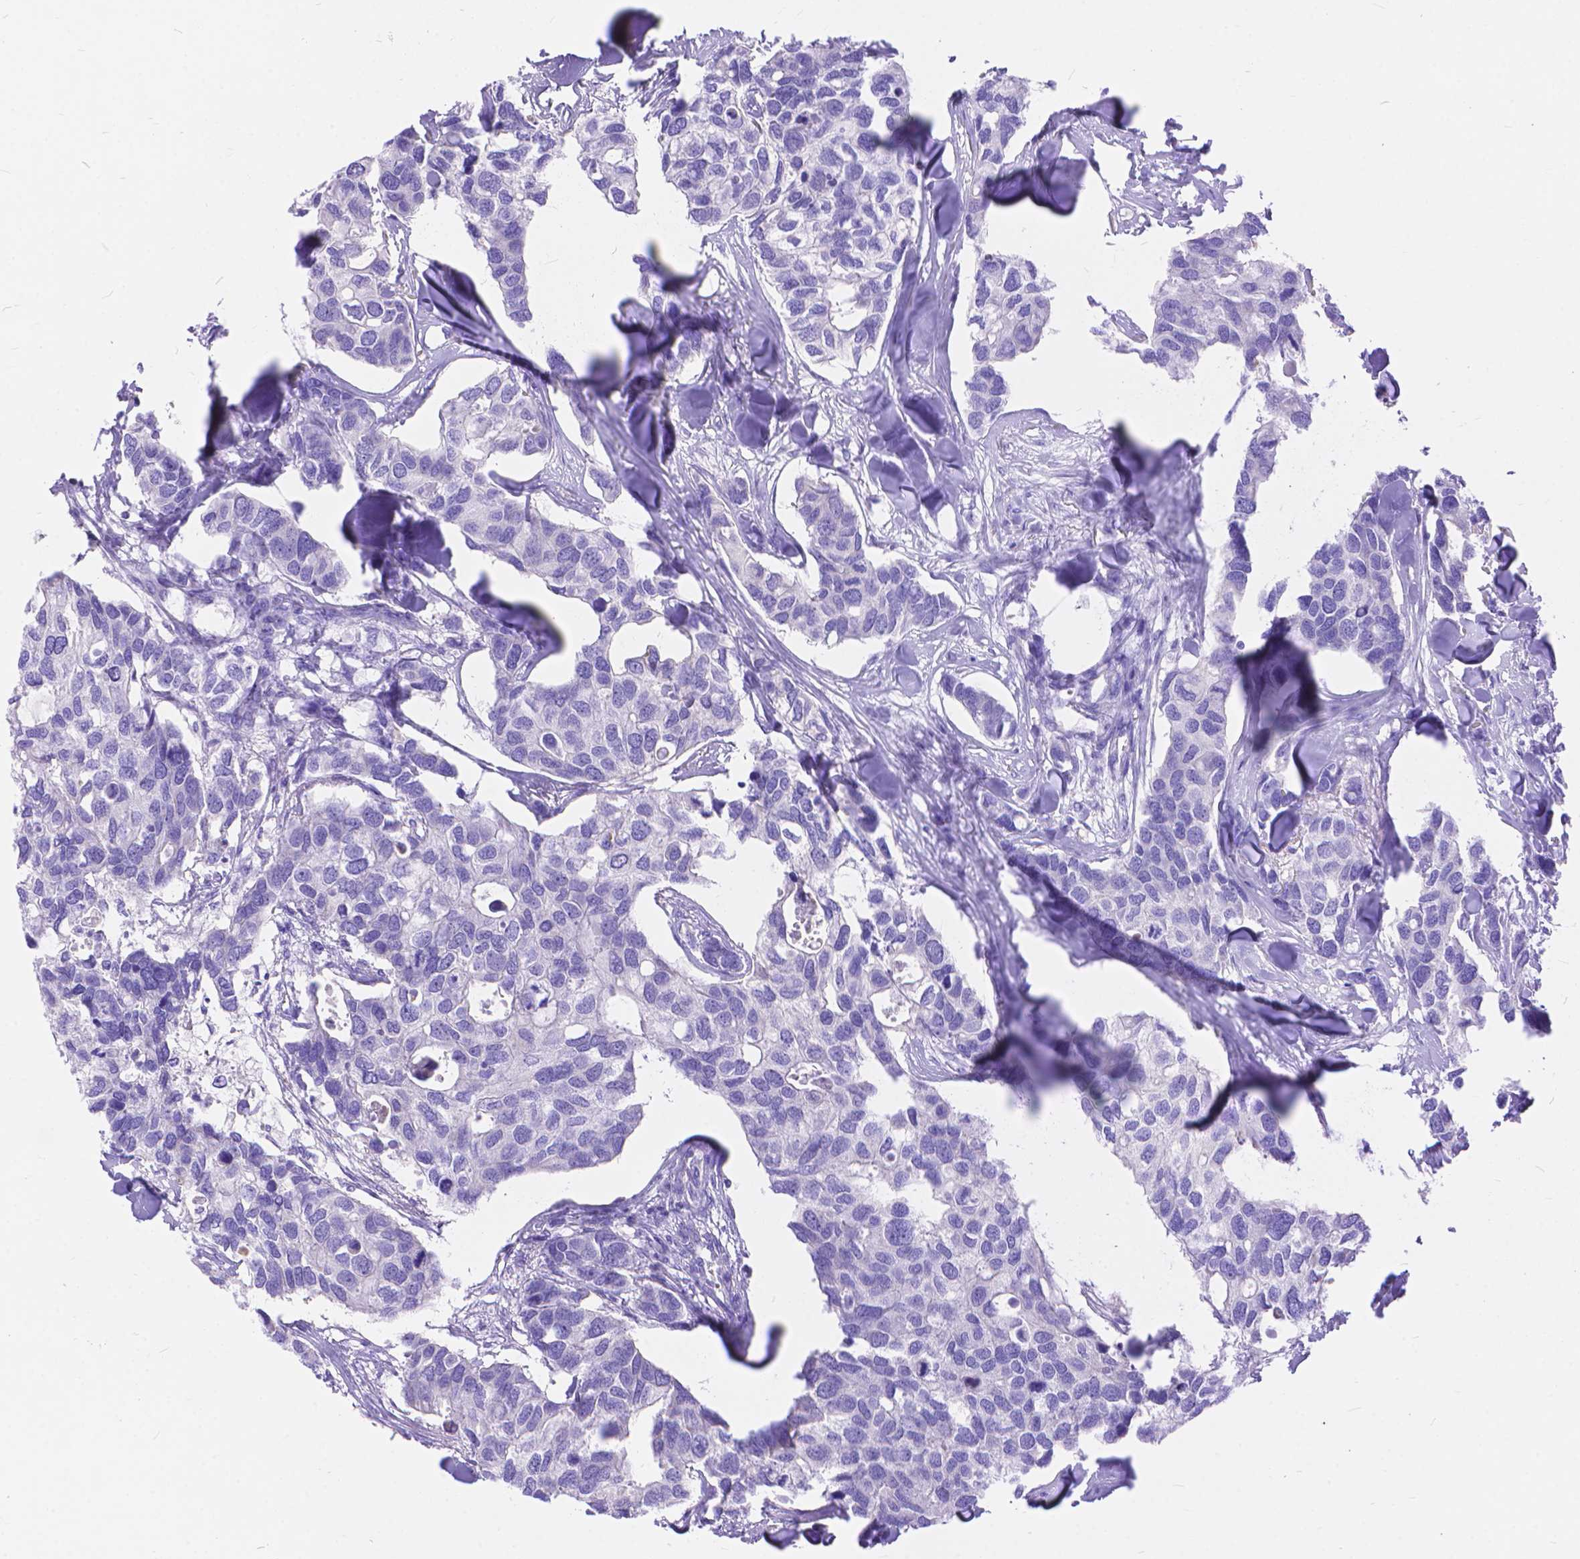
{"staining": {"intensity": "negative", "quantity": "none", "location": "none"}, "tissue": "breast cancer", "cell_type": "Tumor cells", "image_type": "cancer", "snomed": [{"axis": "morphology", "description": "Duct carcinoma"}, {"axis": "topography", "description": "Breast"}], "caption": "Immunohistochemistry (IHC) histopathology image of neoplastic tissue: infiltrating ductal carcinoma (breast) stained with DAB displays no significant protein expression in tumor cells.", "gene": "DHRS2", "patient": {"sex": "female", "age": 83}}